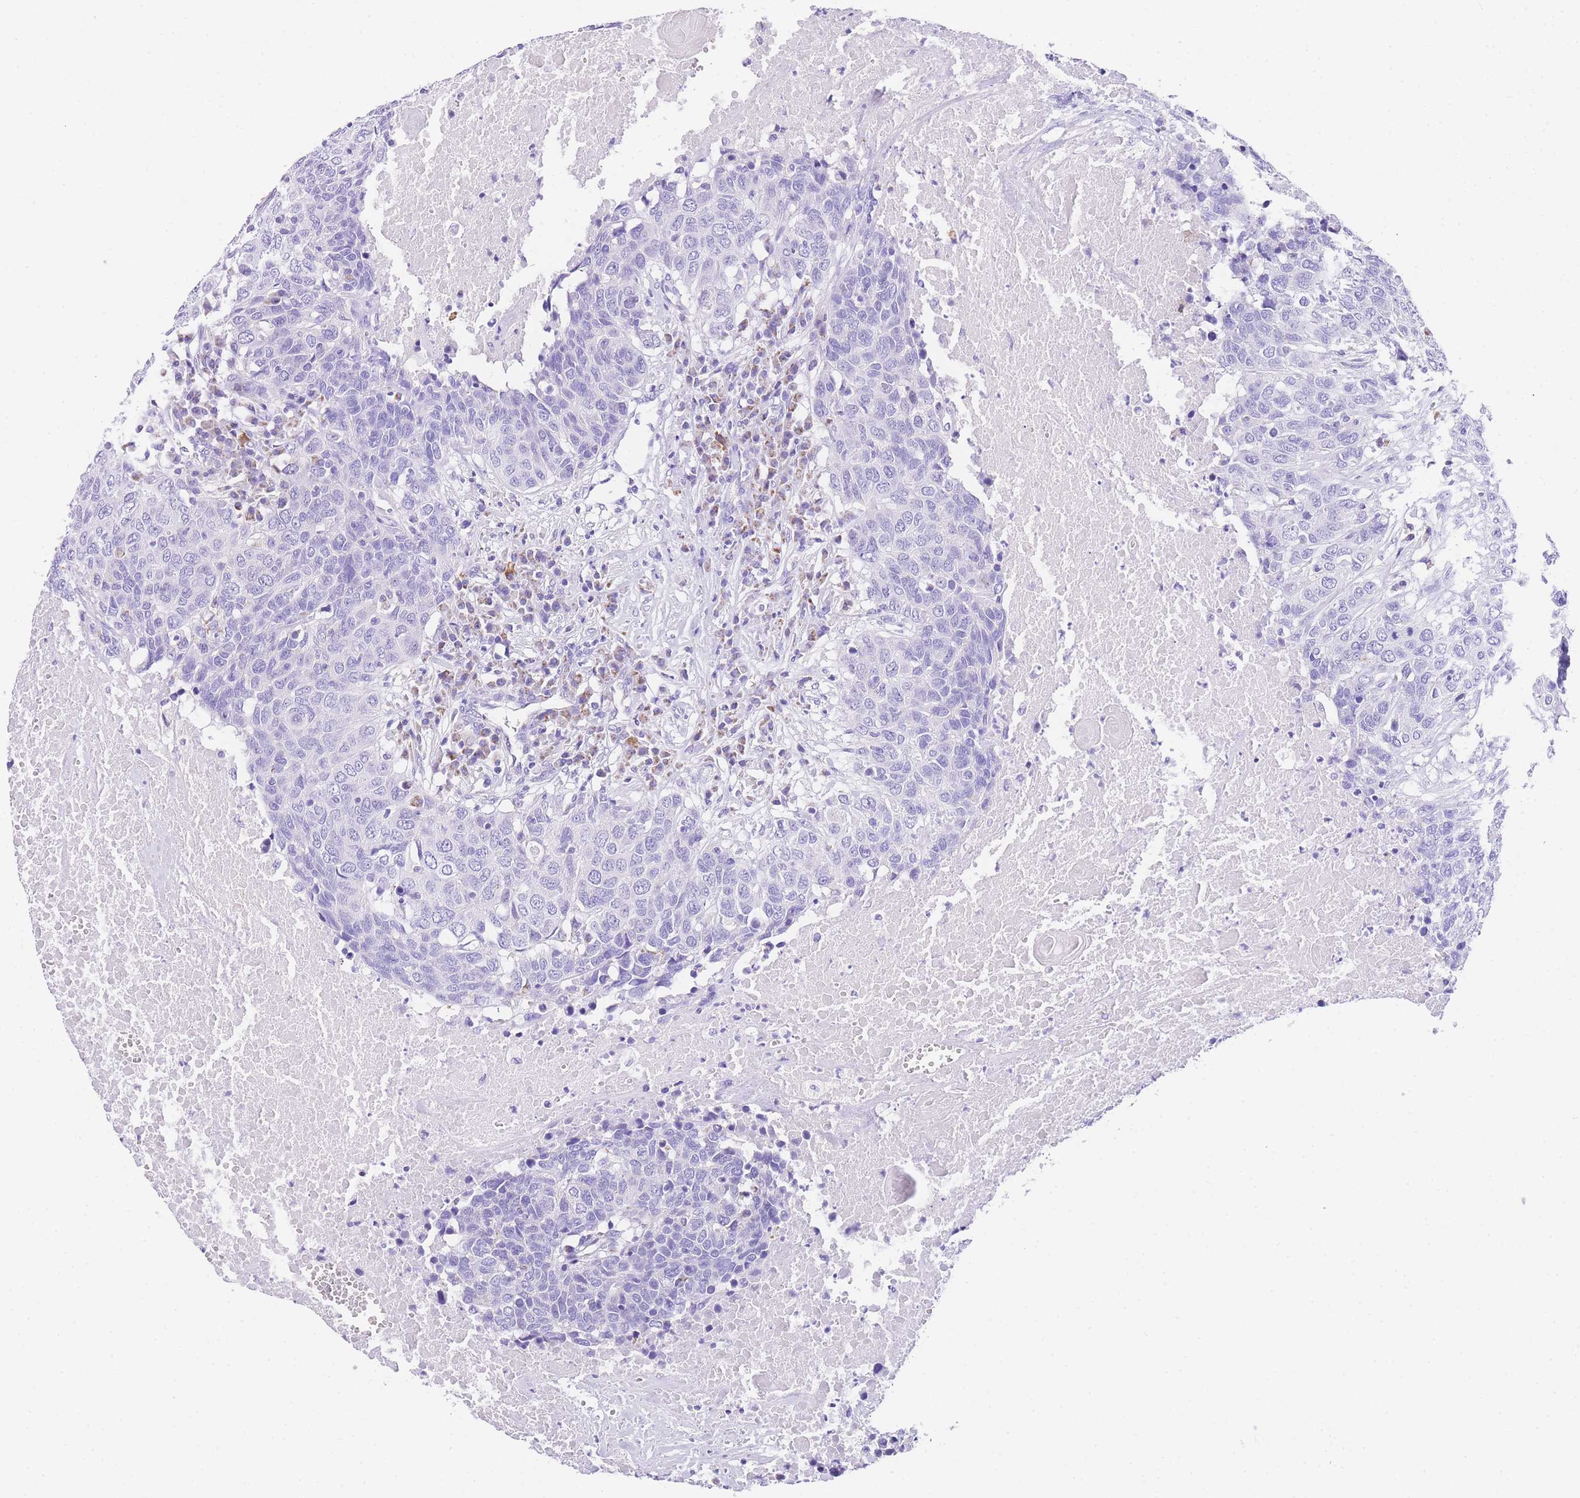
{"staining": {"intensity": "negative", "quantity": "none", "location": "none"}, "tissue": "head and neck cancer", "cell_type": "Tumor cells", "image_type": "cancer", "snomed": [{"axis": "morphology", "description": "Squamous cell carcinoma, NOS"}, {"axis": "topography", "description": "Head-Neck"}], "caption": "This is a photomicrograph of IHC staining of squamous cell carcinoma (head and neck), which shows no expression in tumor cells.", "gene": "NKD2", "patient": {"sex": "male", "age": 66}}